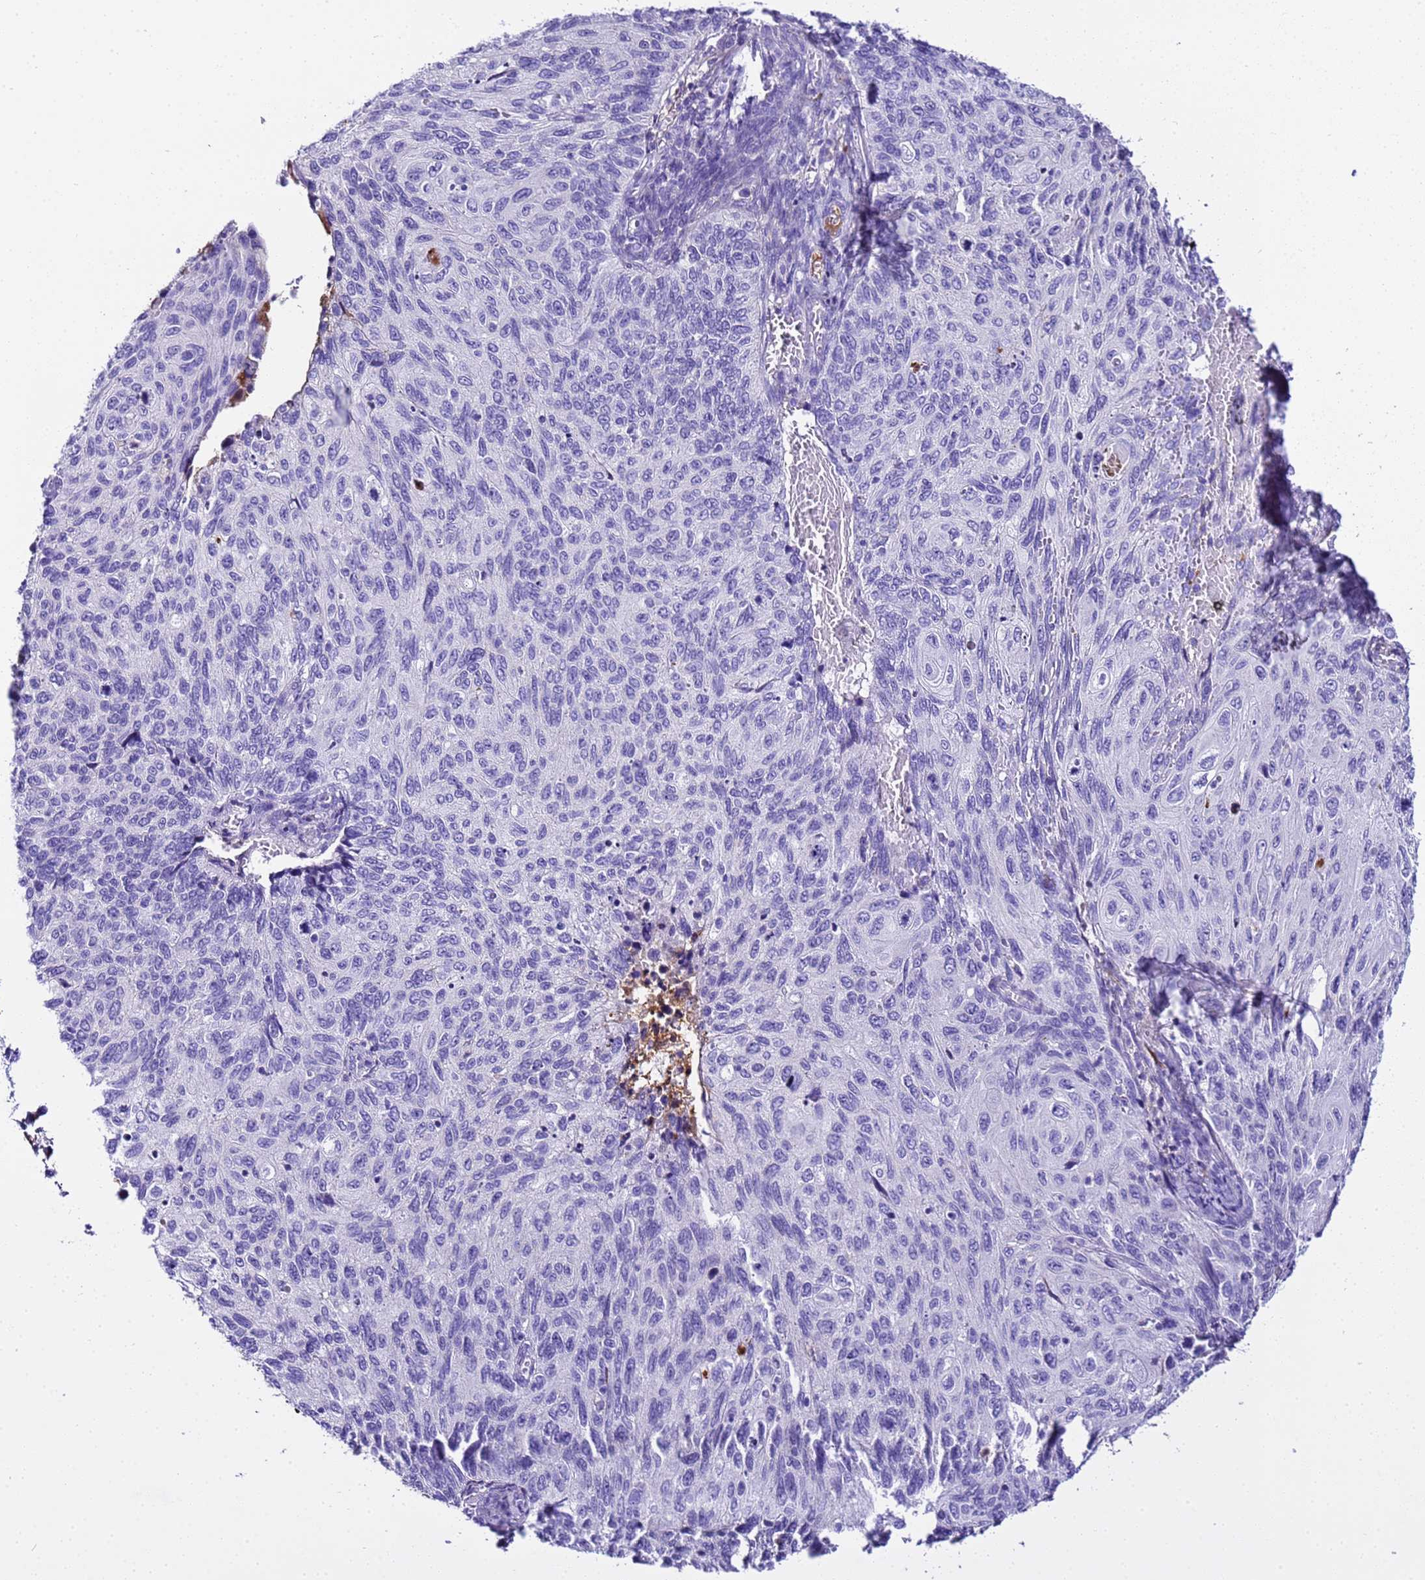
{"staining": {"intensity": "negative", "quantity": "none", "location": "none"}, "tissue": "cervical cancer", "cell_type": "Tumor cells", "image_type": "cancer", "snomed": [{"axis": "morphology", "description": "Squamous cell carcinoma, NOS"}, {"axis": "topography", "description": "Cervix"}], "caption": "Tumor cells show no significant staining in cervical squamous cell carcinoma.", "gene": "CFHR2", "patient": {"sex": "female", "age": 70}}